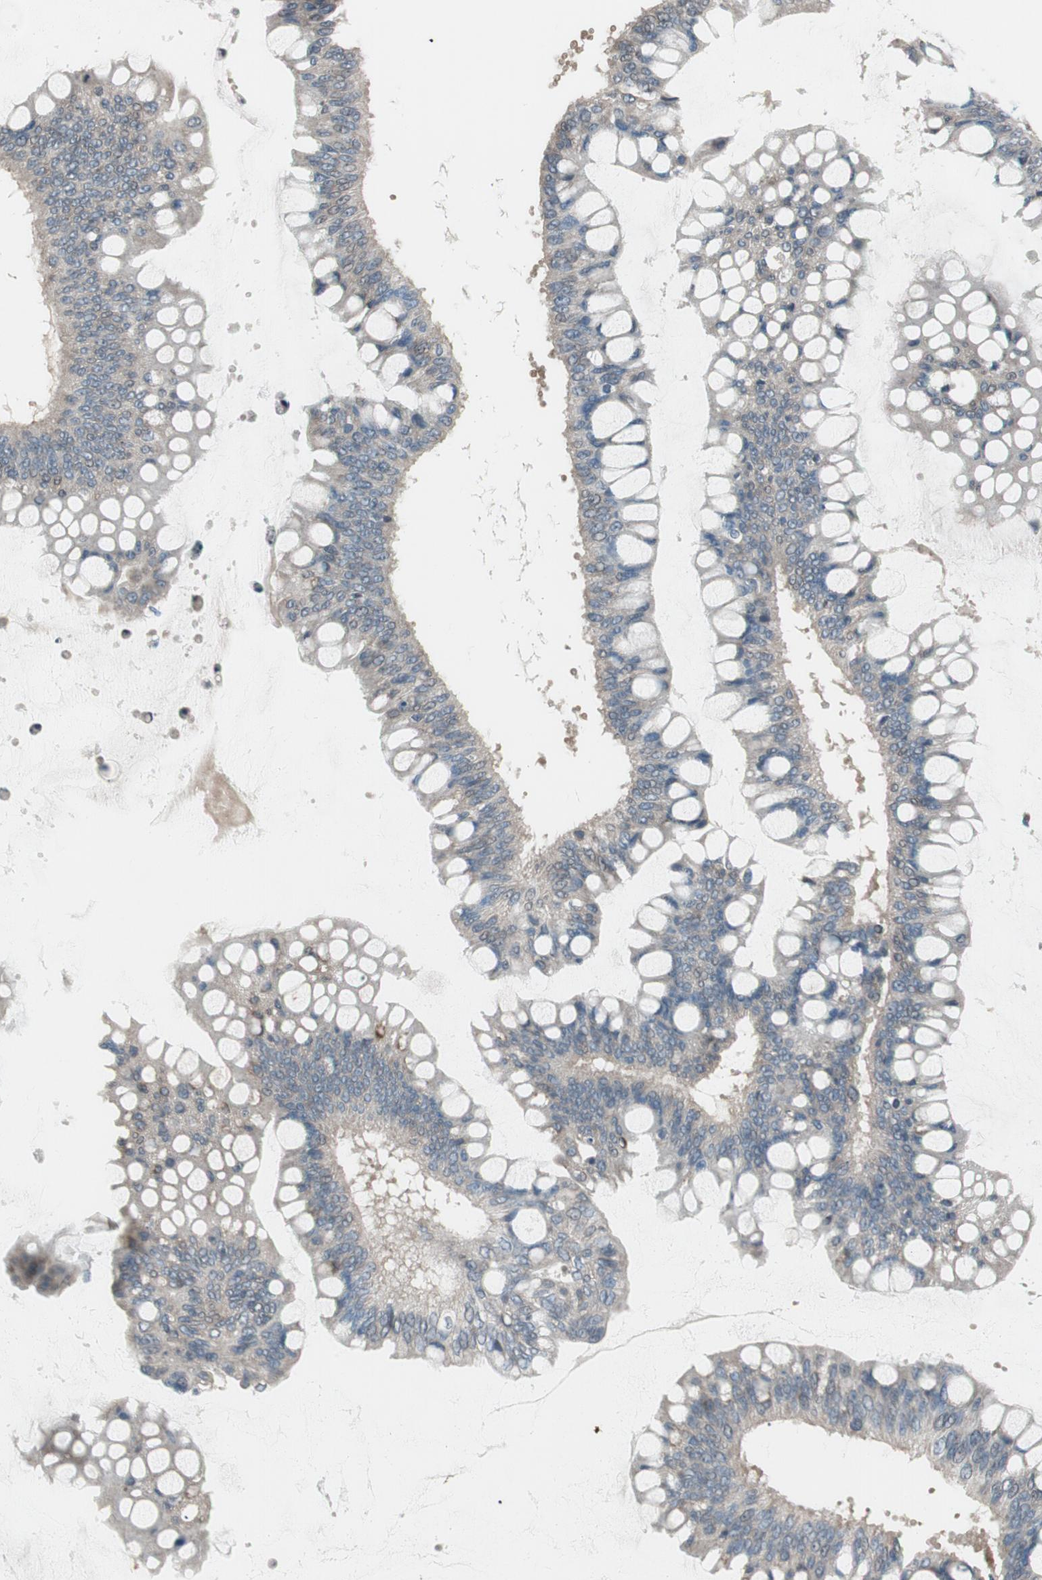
{"staining": {"intensity": "negative", "quantity": "none", "location": "none"}, "tissue": "ovarian cancer", "cell_type": "Tumor cells", "image_type": "cancer", "snomed": [{"axis": "morphology", "description": "Cystadenocarcinoma, mucinous, NOS"}, {"axis": "topography", "description": "Ovary"}], "caption": "The photomicrograph reveals no staining of tumor cells in mucinous cystadenocarcinoma (ovarian).", "gene": "GYPC", "patient": {"sex": "female", "age": 73}}